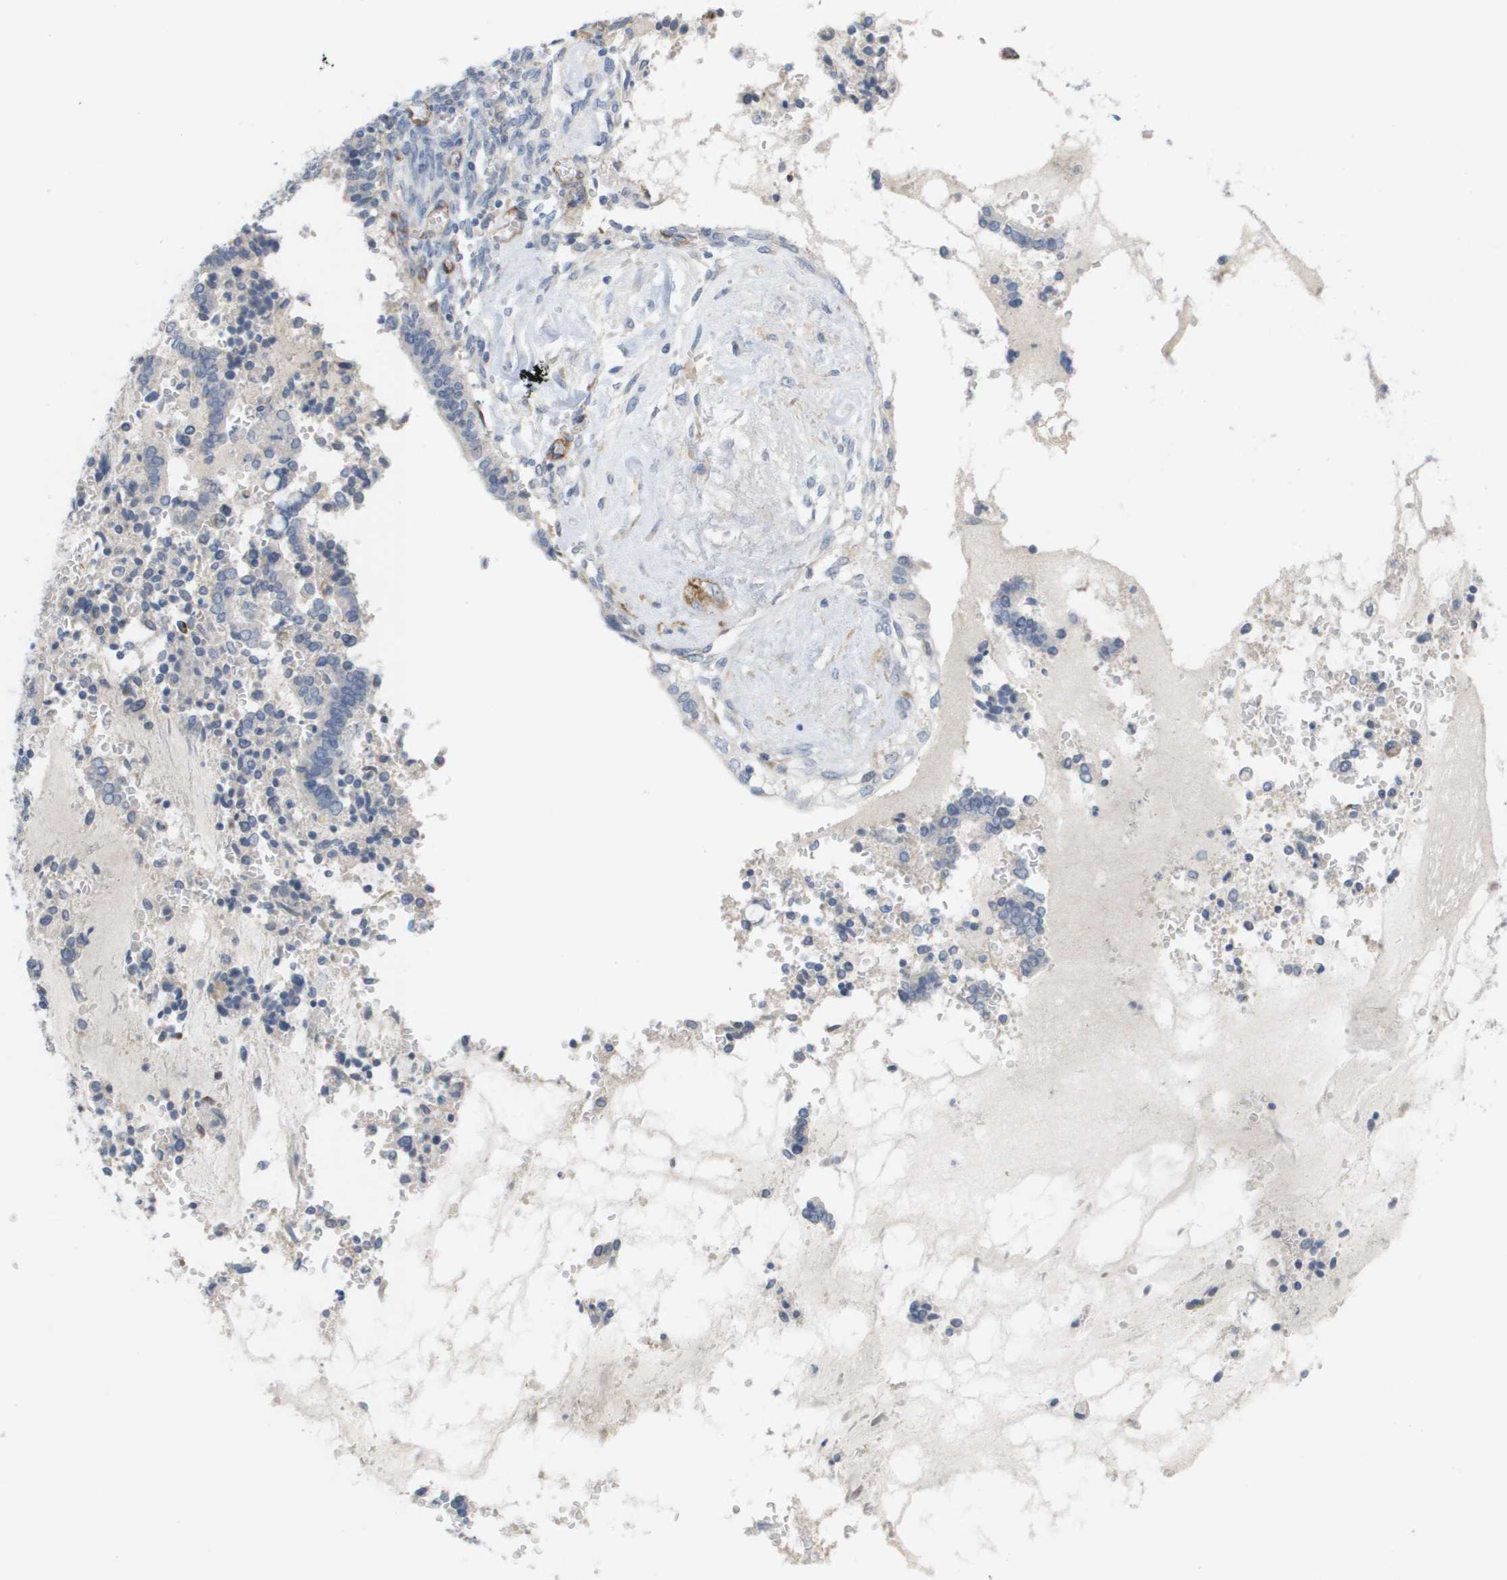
{"staining": {"intensity": "negative", "quantity": "none", "location": "none"}, "tissue": "cervical cancer", "cell_type": "Tumor cells", "image_type": "cancer", "snomed": [{"axis": "morphology", "description": "Adenocarcinoma, NOS"}, {"axis": "topography", "description": "Cervix"}], "caption": "Protein analysis of cervical adenocarcinoma demonstrates no significant staining in tumor cells.", "gene": "ANGPT2", "patient": {"sex": "female", "age": 44}}